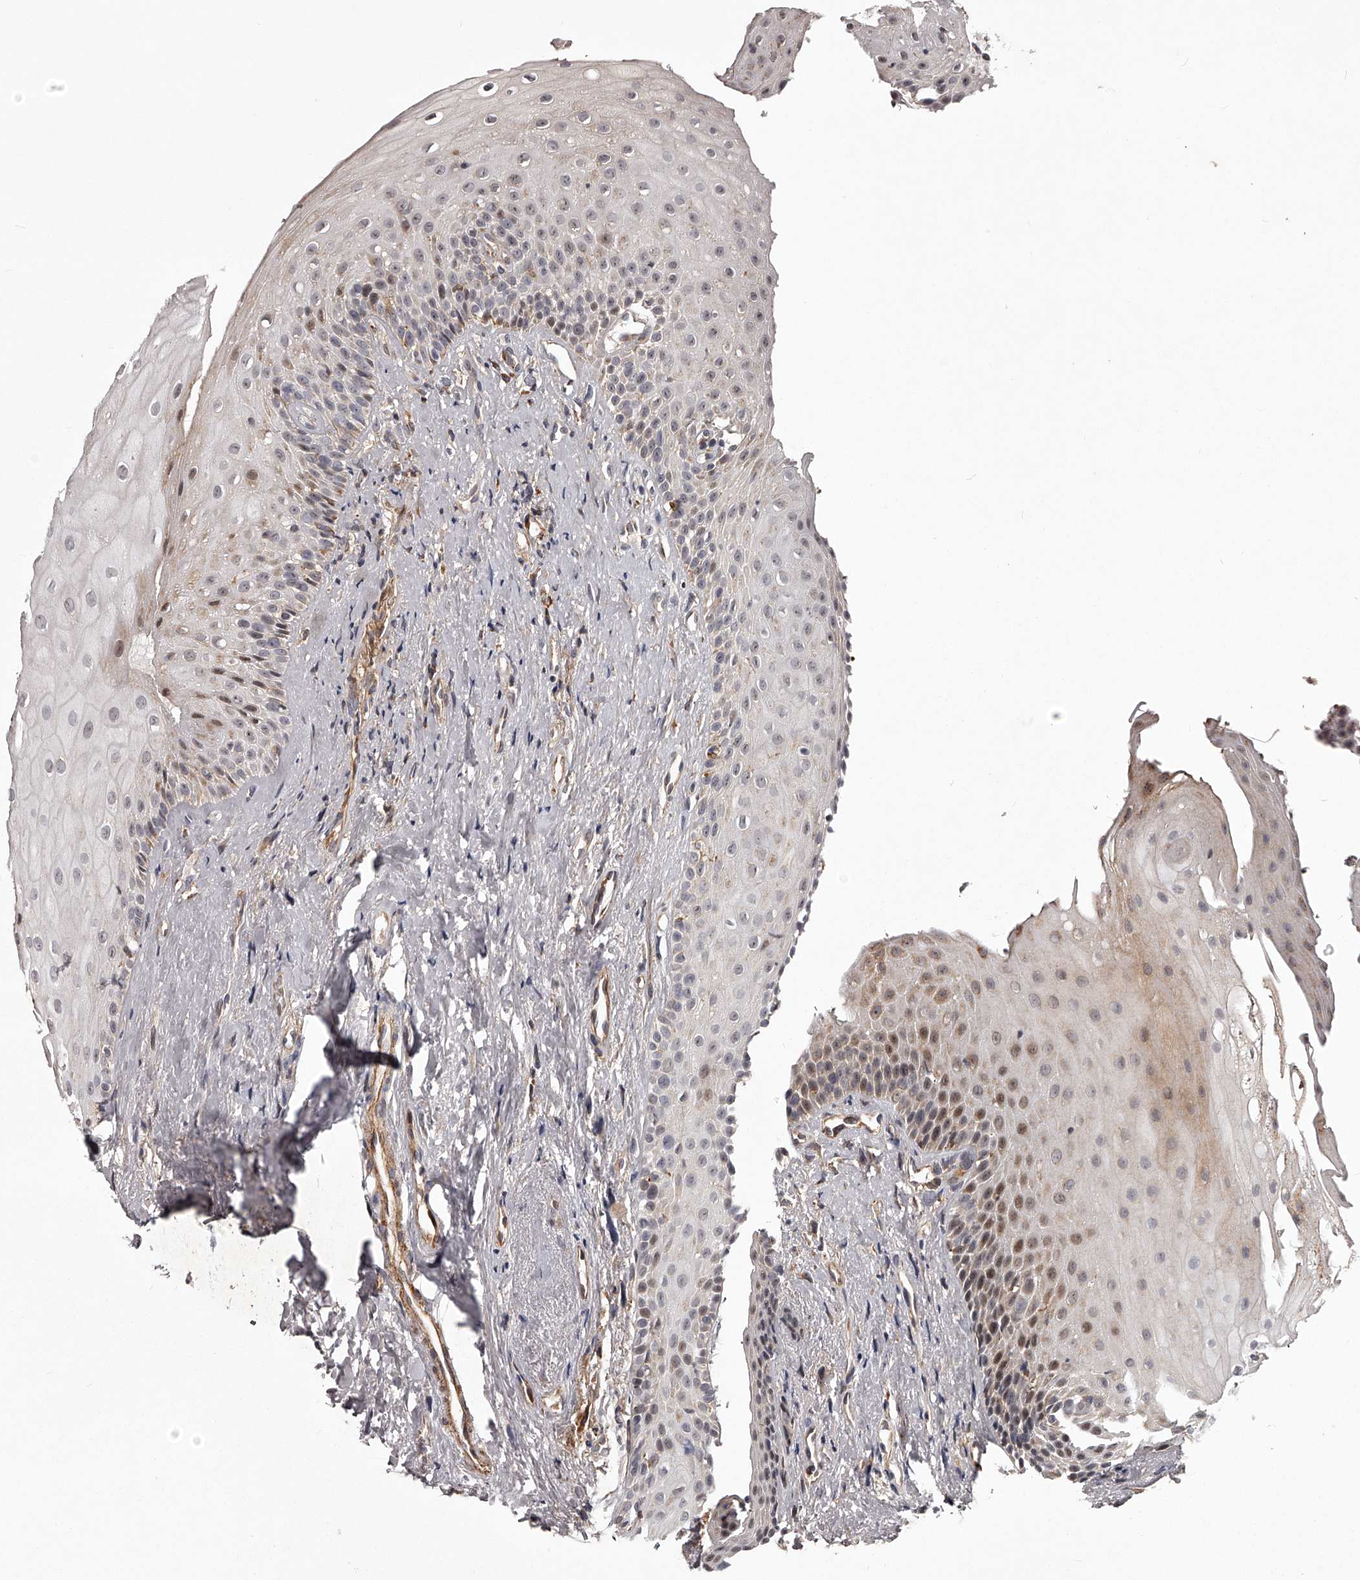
{"staining": {"intensity": "moderate", "quantity": "25%-75%", "location": "cytoplasmic/membranous,nuclear"}, "tissue": "oral mucosa", "cell_type": "Squamous epithelial cells", "image_type": "normal", "snomed": [{"axis": "morphology", "description": "Normal tissue, NOS"}, {"axis": "topography", "description": "Oral tissue"}], "caption": "Moderate cytoplasmic/membranous,nuclear protein expression is seen in about 25%-75% of squamous epithelial cells in oral mucosa.", "gene": "RRP36", "patient": {"sex": "female", "age": 63}}